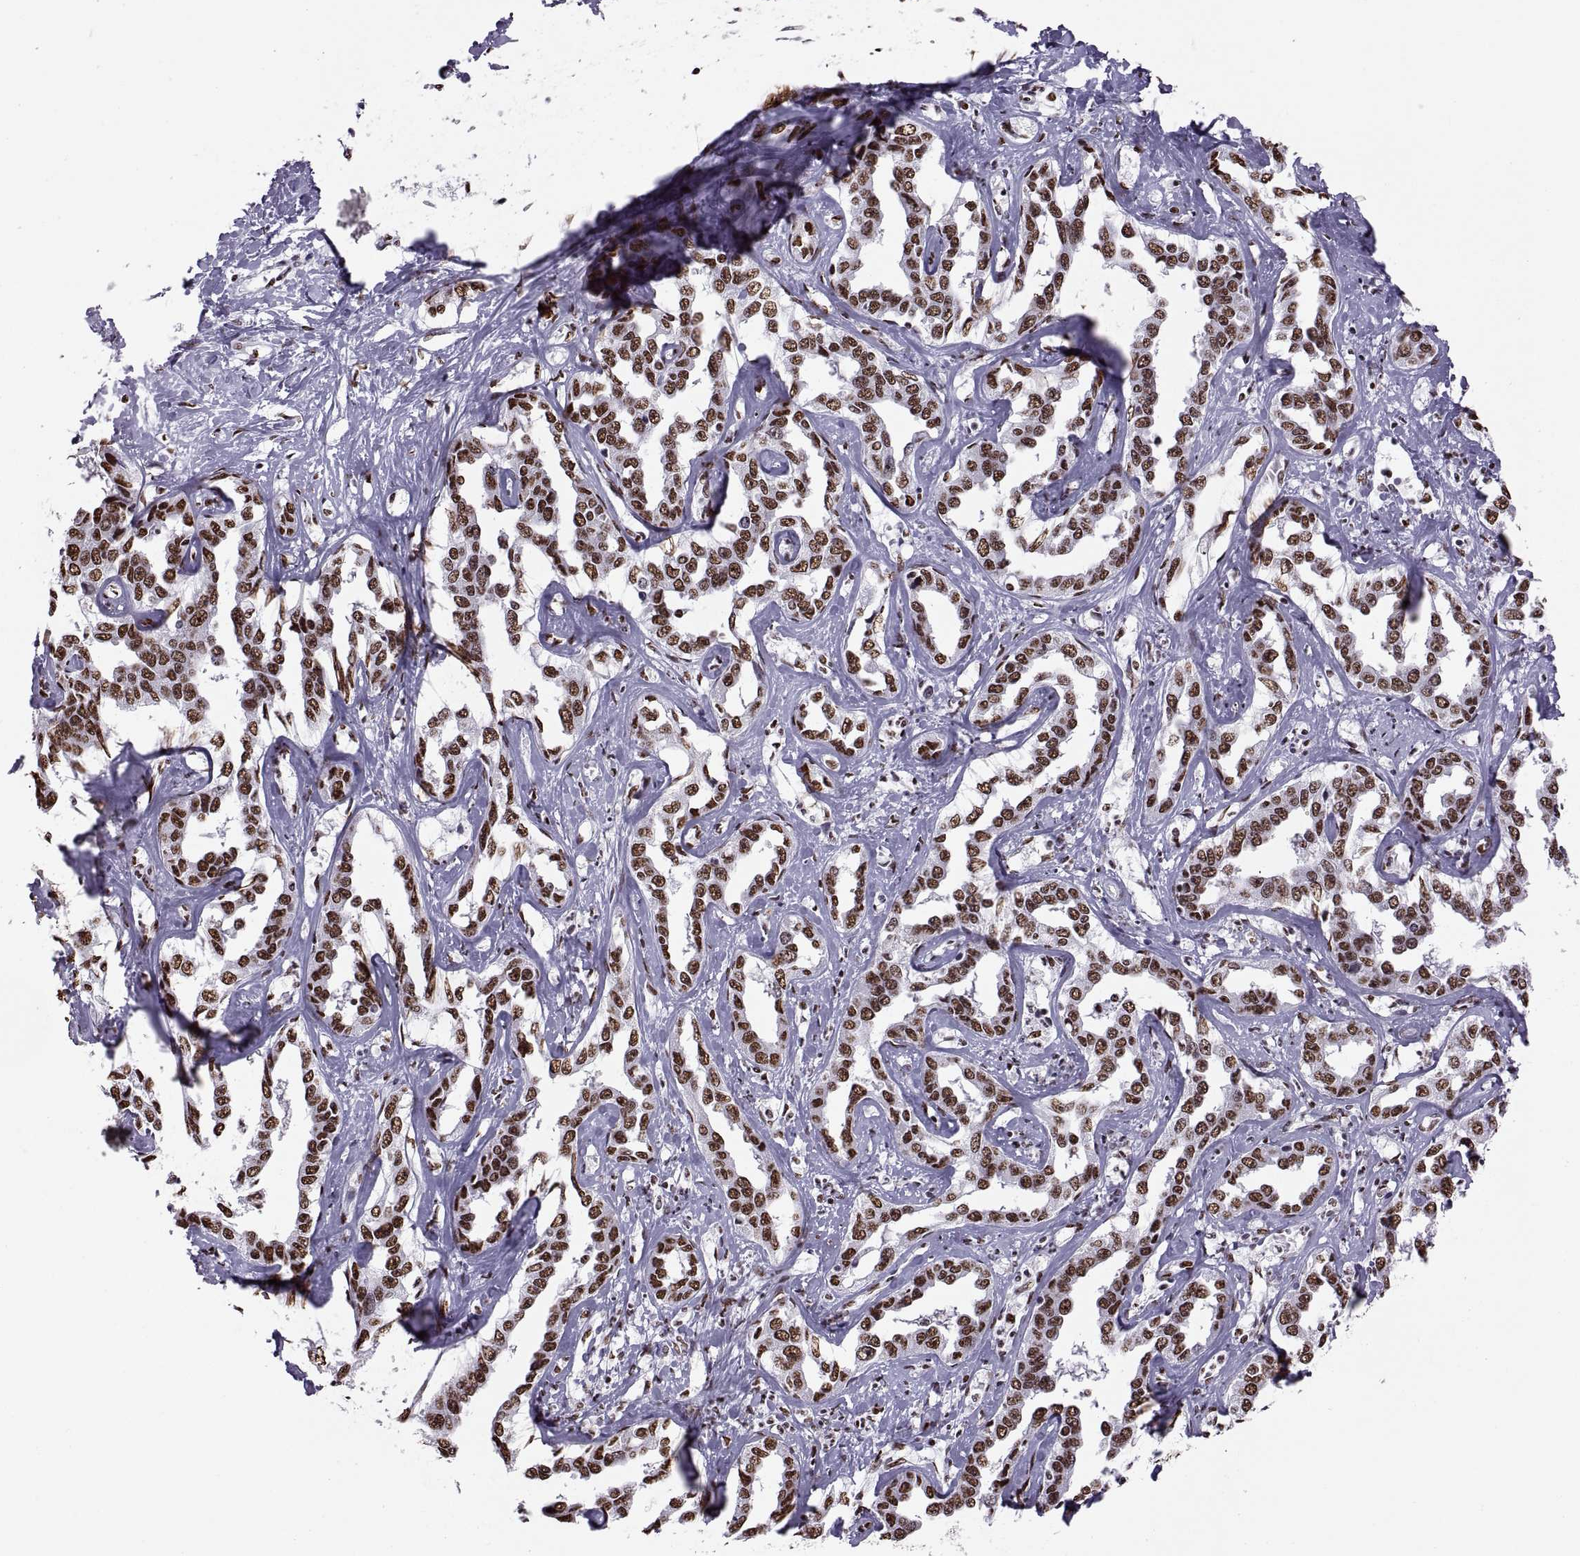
{"staining": {"intensity": "strong", "quantity": "25%-75%", "location": "nuclear"}, "tissue": "liver cancer", "cell_type": "Tumor cells", "image_type": "cancer", "snomed": [{"axis": "morphology", "description": "Cholangiocarcinoma"}, {"axis": "topography", "description": "Liver"}], "caption": "The immunohistochemical stain highlights strong nuclear expression in tumor cells of cholangiocarcinoma (liver) tissue.", "gene": "SNAI1", "patient": {"sex": "male", "age": 59}}